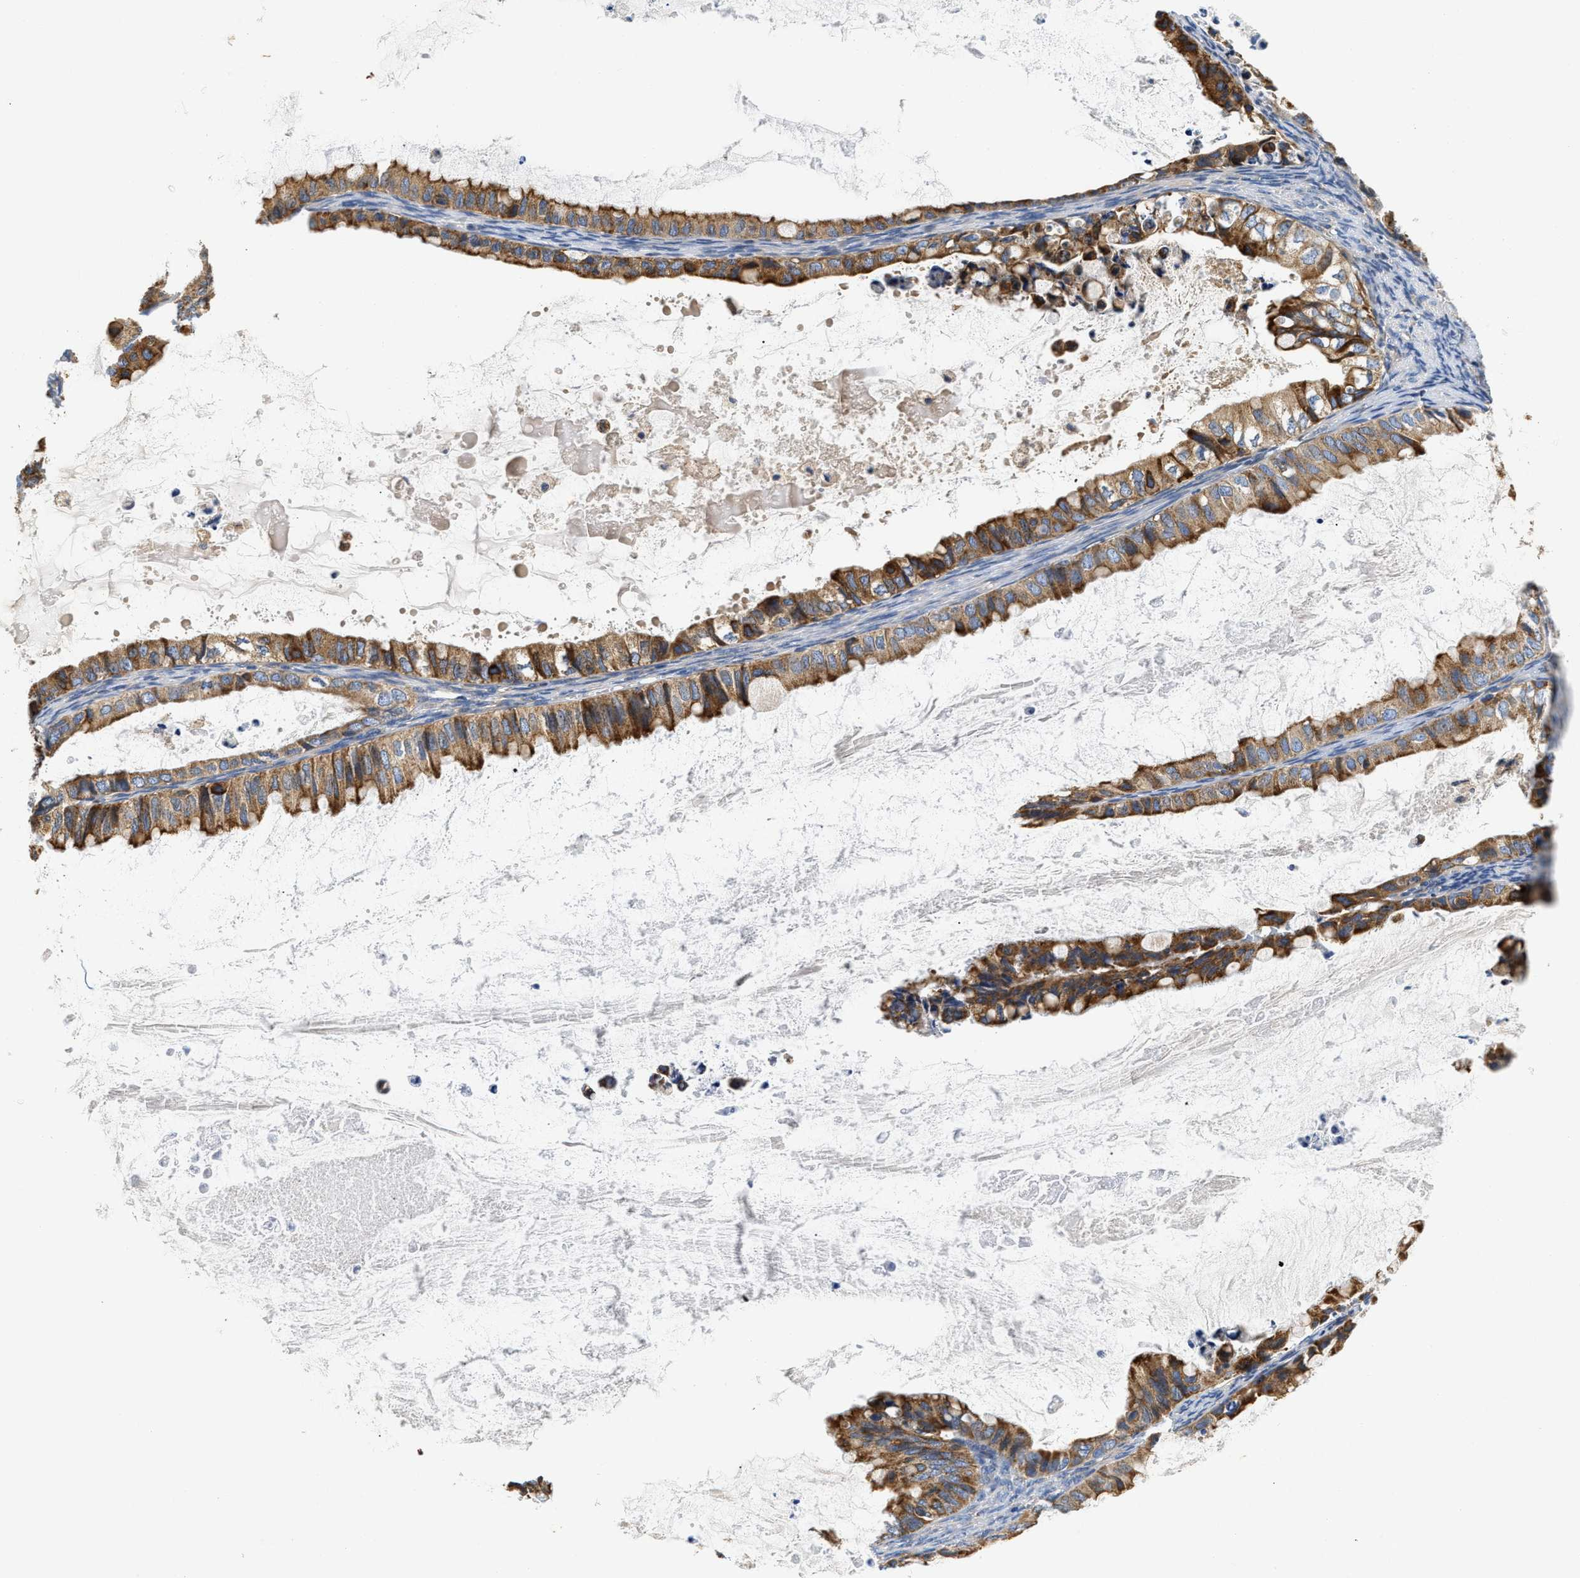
{"staining": {"intensity": "moderate", "quantity": ">75%", "location": "cytoplasmic/membranous"}, "tissue": "ovarian cancer", "cell_type": "Tumor cells", "image_type": "cancer", "snomed": [{"axis": "morphology", "description": "Cystadenocarcinoma, mucinous, NOS"}, {"axis": "topography", "description": "Ovary"}], "caption": "Immunohistochemistry (IHC) (DAB (3,3'-diaminobenzidine)) staining of human ovarian mucinous cystadenocarcinoma exhibits moderate cytoplasmic/membranous protein expression in approximately >75% of tumor cells.", "gene": "HDHD3", "patient": {"sex": "female", "age": 80}}